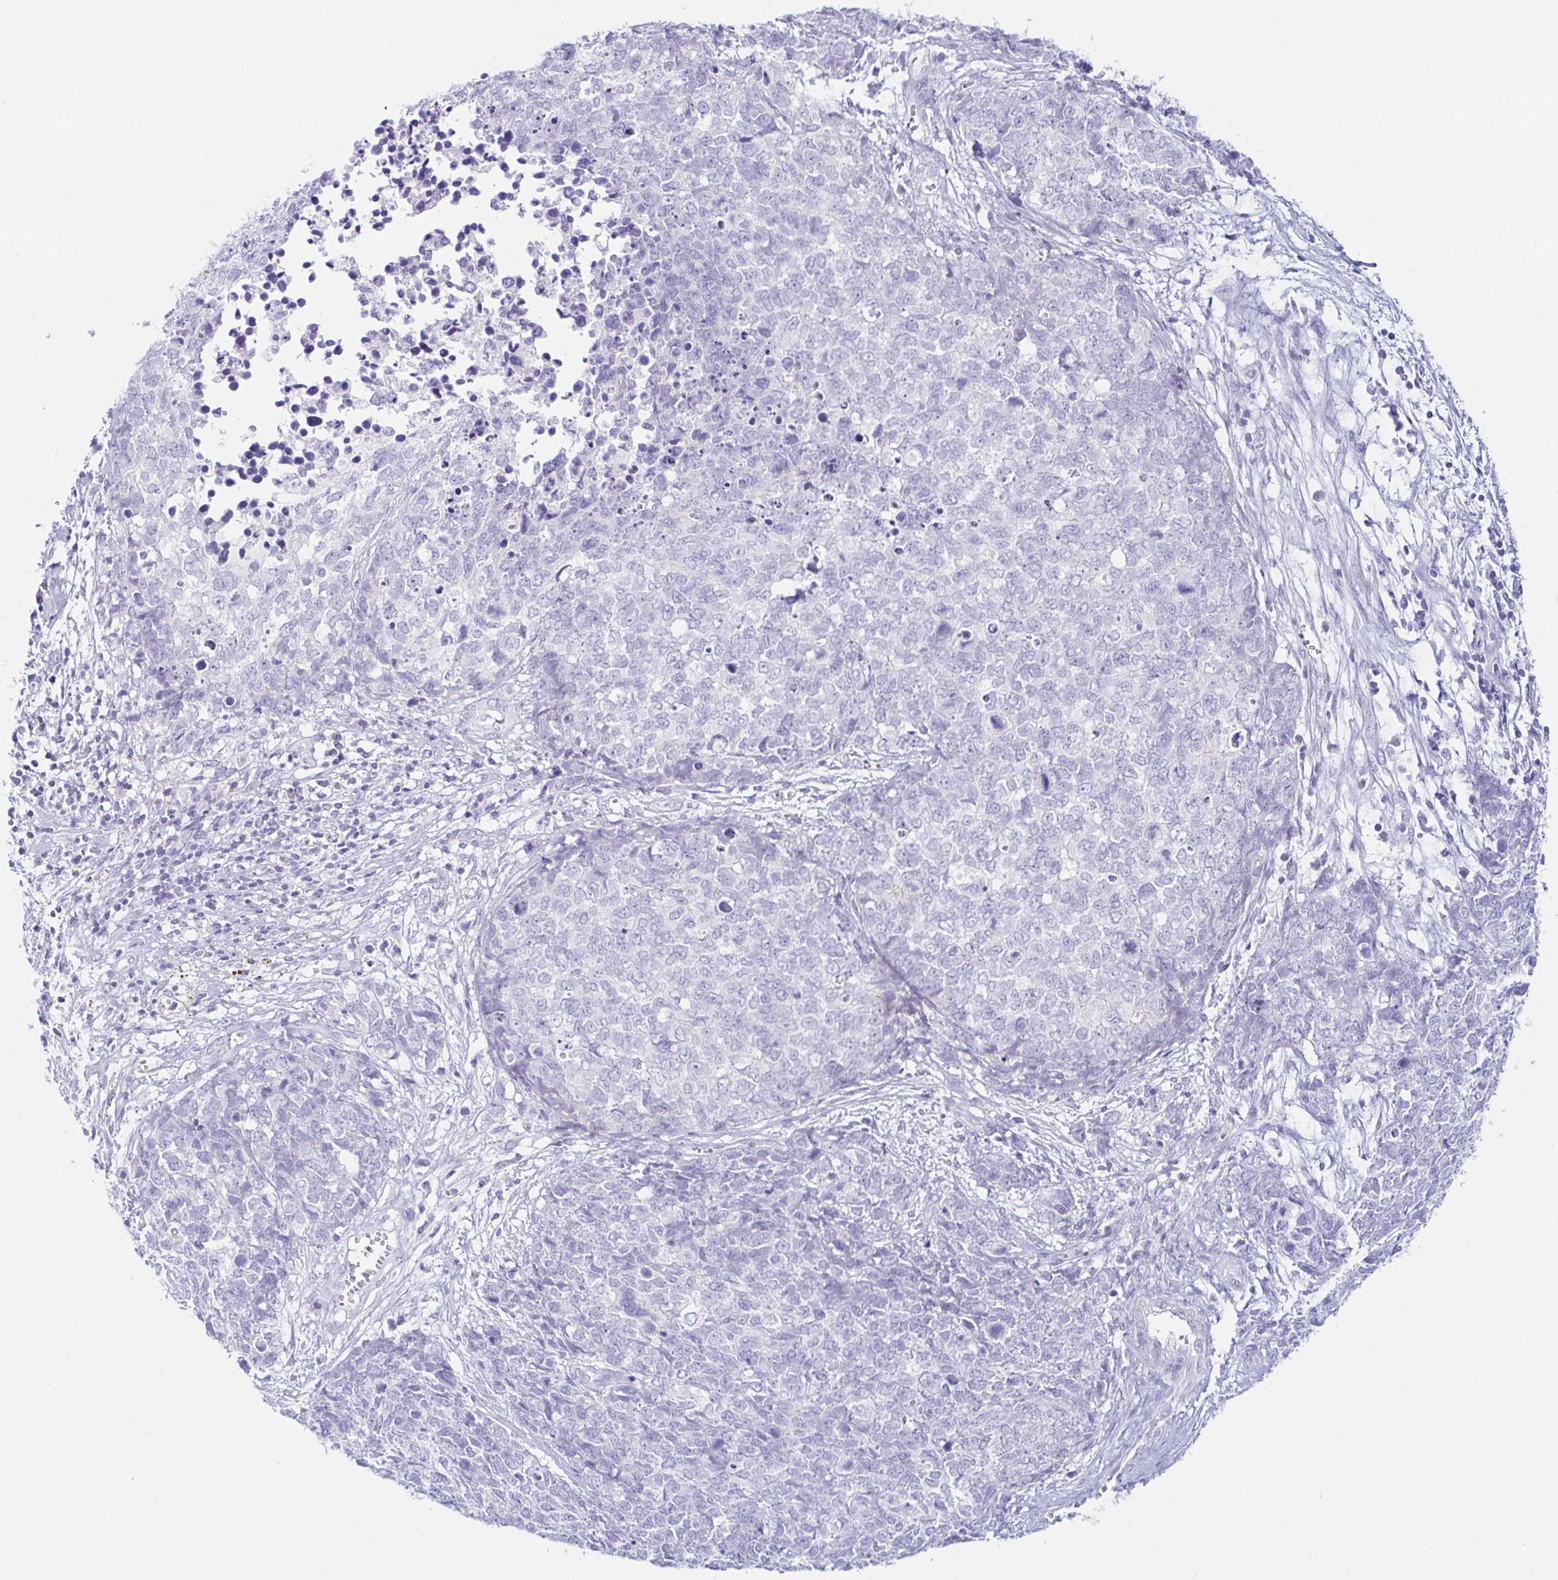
{"staining": {"intensity": "negative", "quantity": "none", "location": "none"}, "tissue": "cervical cancer", "cell_type": "Tumor cells", "image_type": "cancer", "snomed": [{"axis": "morphology", "description": "Adenocarcinoma, NOS"}, {"axis": "topography", "description": "Cervix"}], "caption": "This is a image of IHC staining of cervical cancer (adenocarcinoma), which shows no expression in tumor cells. Brightfield microscopy of IHC stained with DAB (brown) and hematoxylin (blue), captured at high magnification.", "gene": "BEST1", "patient": {"sex": "female", "age": 63}}